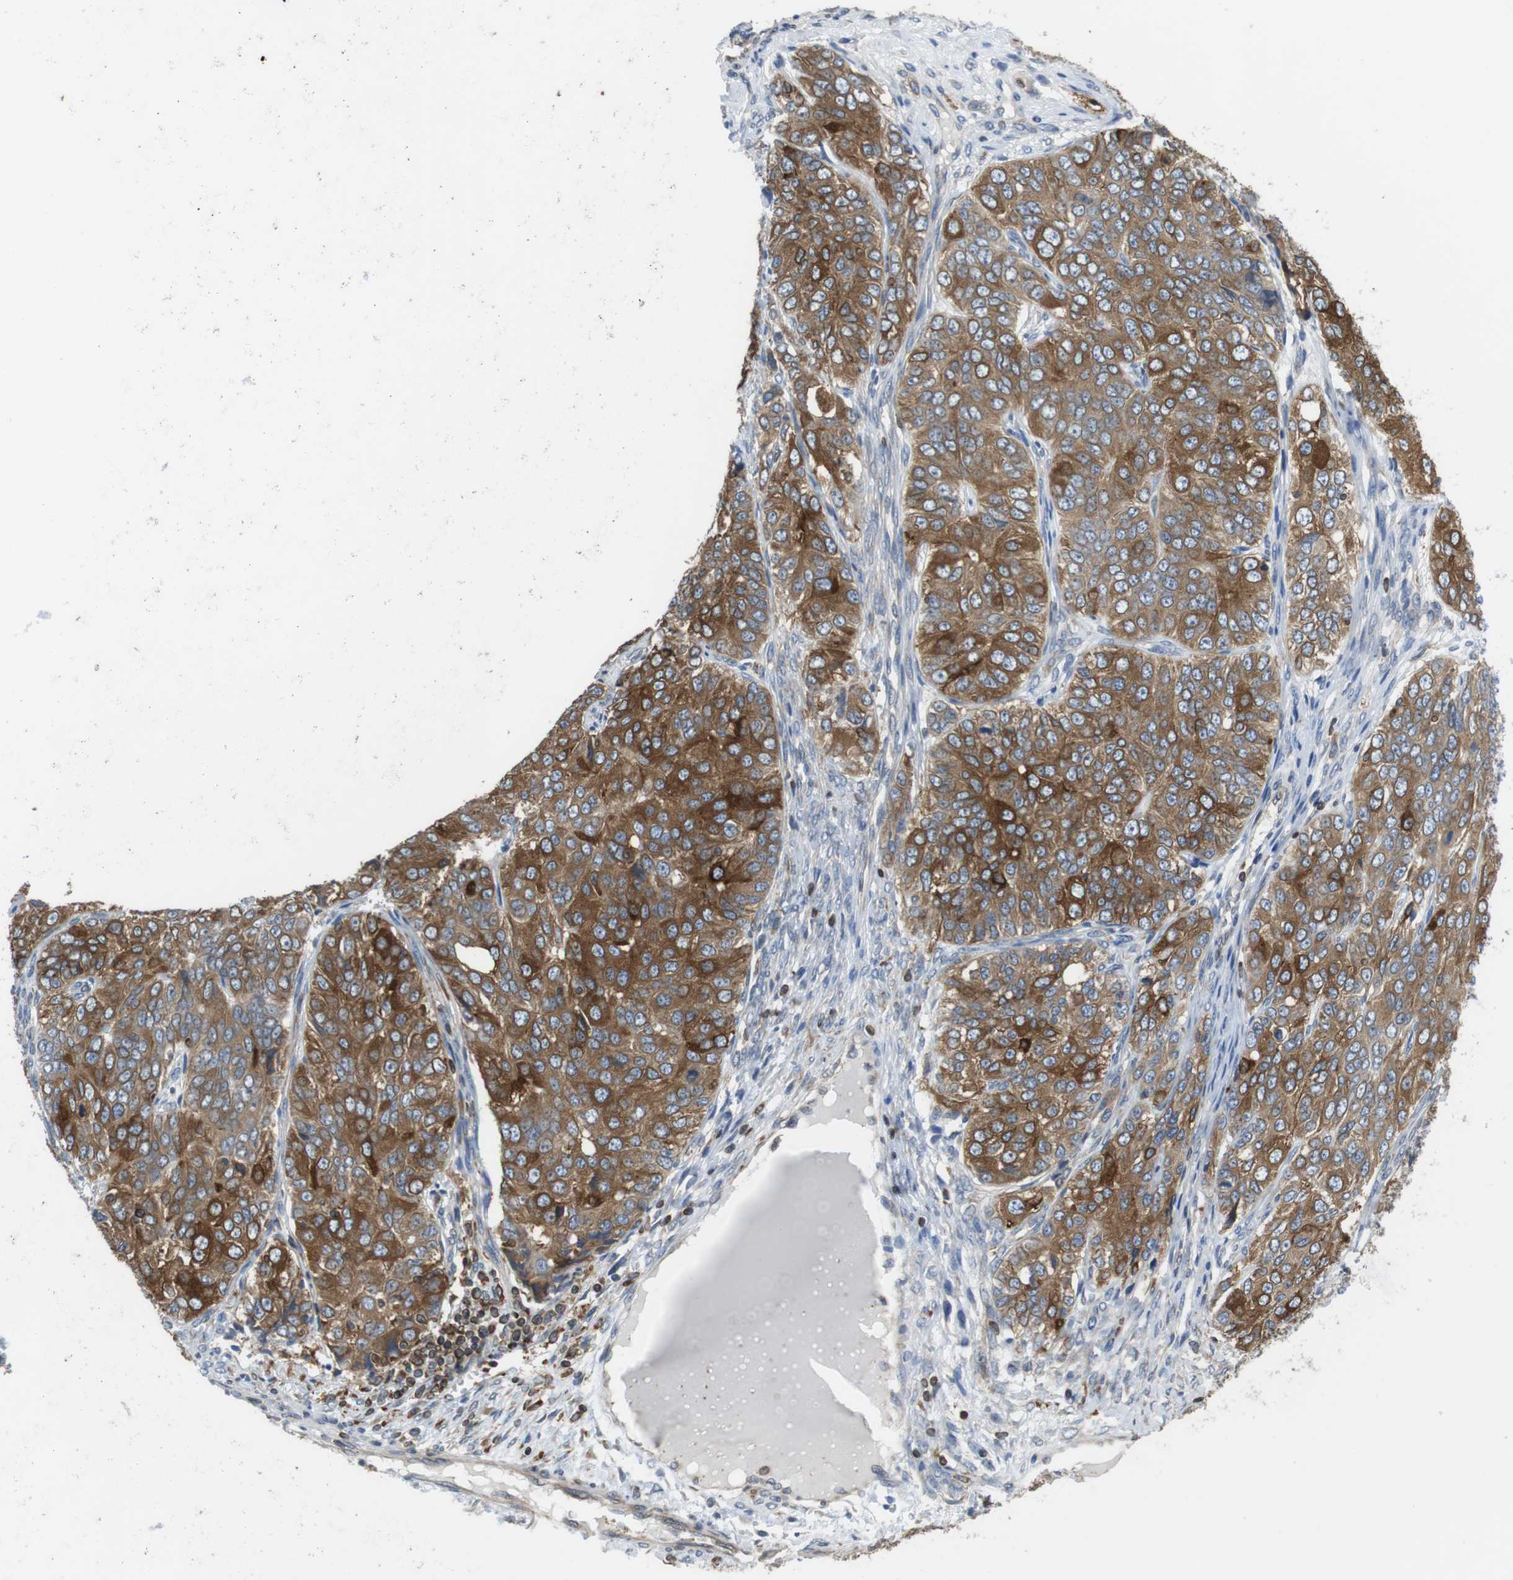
{"staining": {"intensity": "strong", "quantity": ">75%", "location": "cytoplasmic/membranous"}, "tissue": "ovarian cancer", "cell_type": "Tumor cells", "image_type": "cancer", "snomed": [{"axis": "morphology", "description": "Carcinoma, endometroid"}, {"axis": "topography", "description": "Ovary"}], "caption": "IHC of endometroid carcinoma (ovarian) reveals high levels of strong cytoplasmic/membranous staining in about >75% of tumor cells. (DAB (3,3'-diaminobenzidine) = brown stain, brightfield microscopy at high magnification).", "gene": "ARL6IP5", "patient": {"sex": "female", "age": 51}}